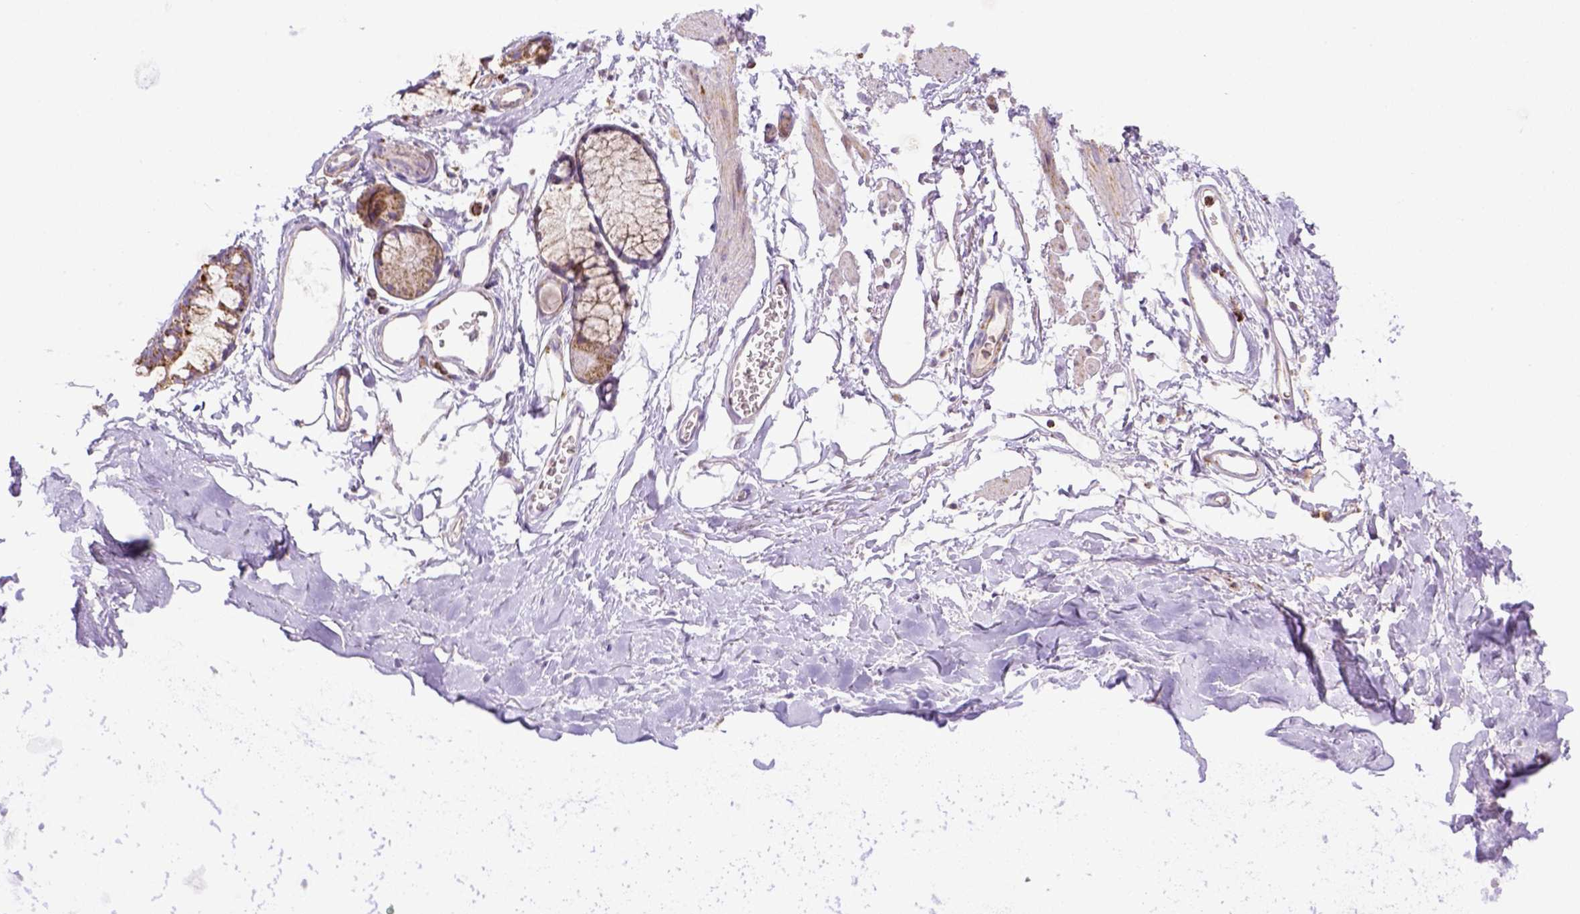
{"staining": {"intensity": "moderate", "quantity": ">75%", "location": "cytoplasmic/membranous"}, "tissue": "adipose tissue", "cell_type": "Adipocytes", "image_type": "normal", "snomed": [{"axis": "morphology", "description": "Normal tissue, NOS"}, {"axis": "topography", "description": "Cartilage tissue"}, {"axis": "topography", "description": "Bronchus"}], "caption": "Adipocytes reveal moderate cytoplasmic/membranous staining in approximately >75% of cells in unremarkable adipose tissue.", "gene": "MT", "patient": {"sex": "female", "age": 79}}